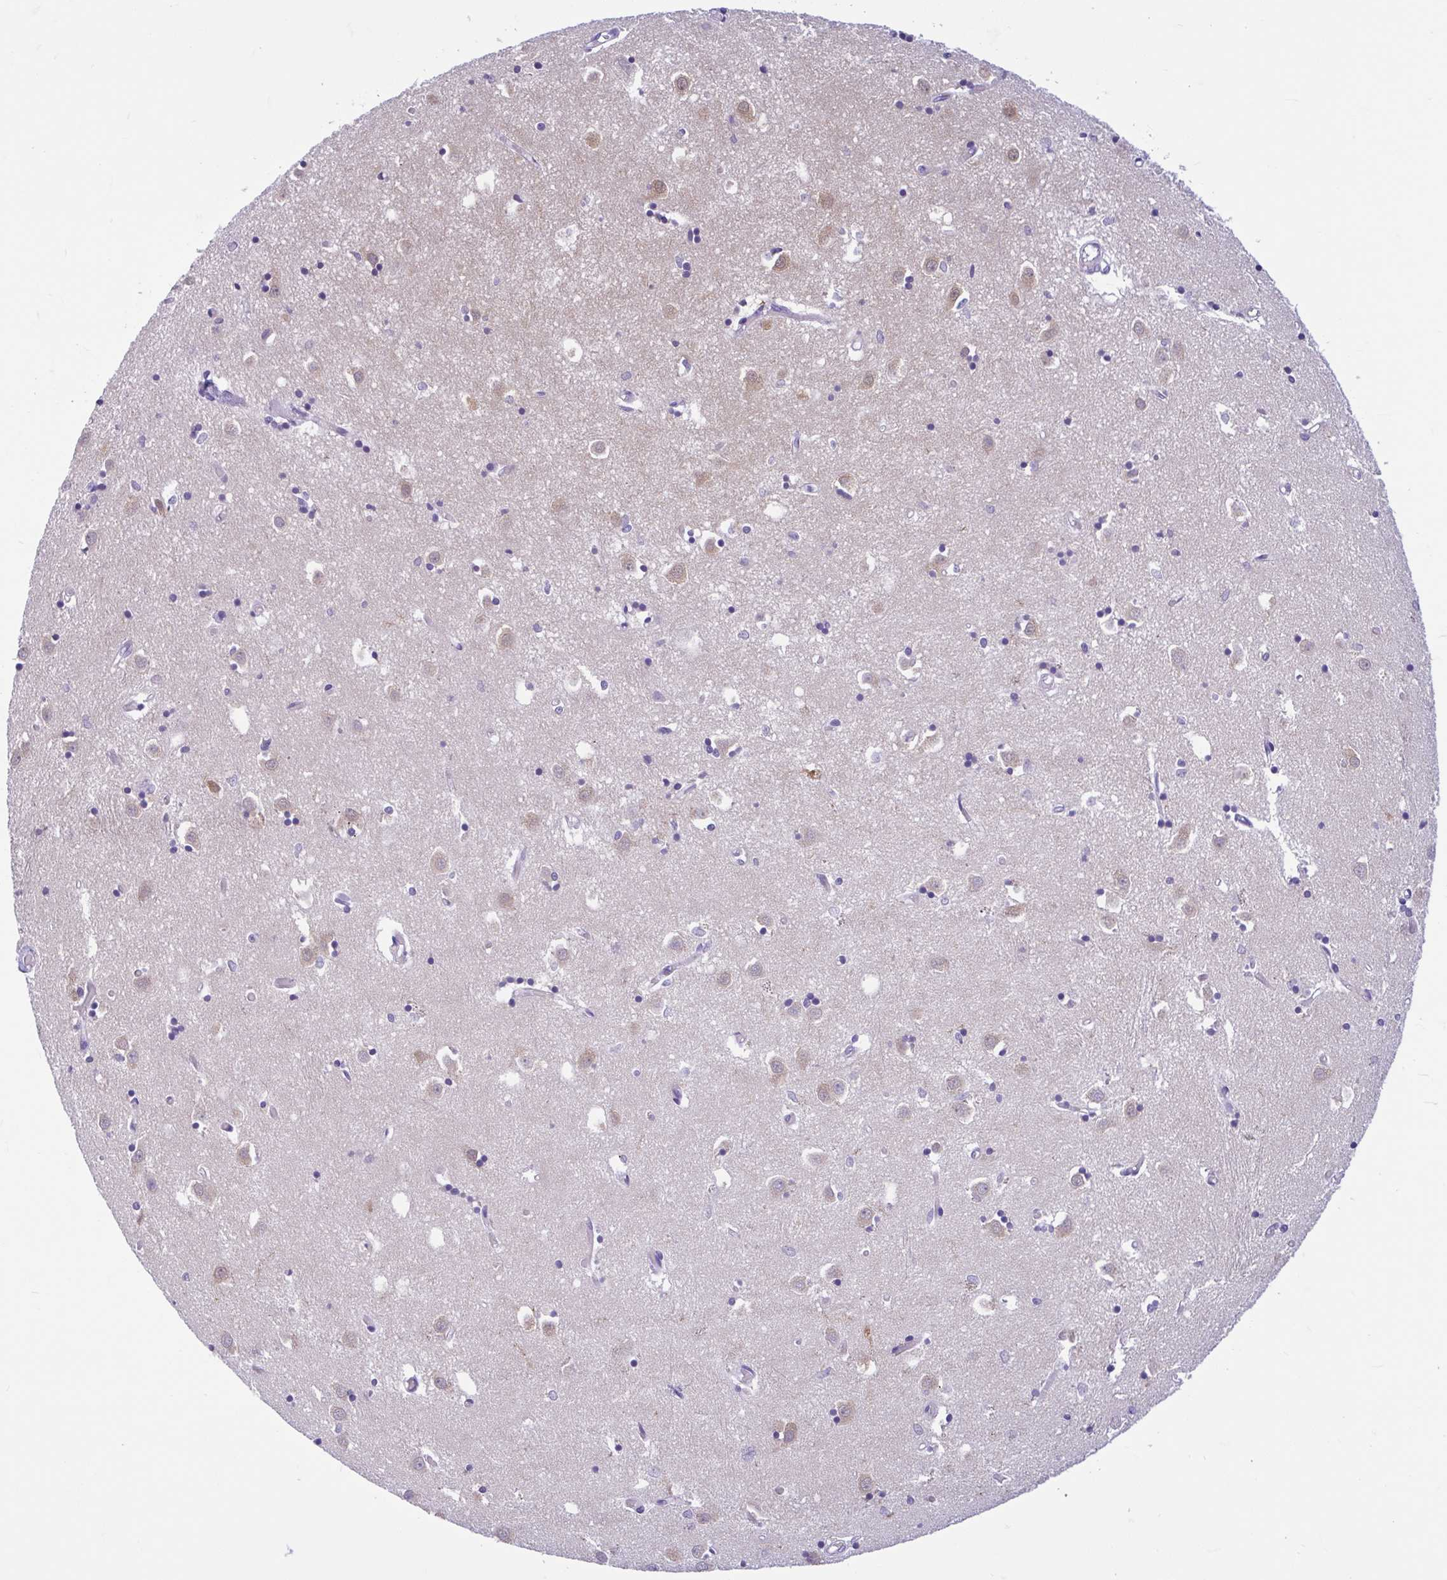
{"staining": {"intensity": "negative", "quantity": "none", "location": "none"}, "tissue": "caudate", "cell_type": "Glial cells", "image_type": "normal", "snomed": [{"axis": "morphology", "description": "Normal tissue, NOS"}, {"axis": "topography", "description": "Lateral ventricle wall"}], "caption": "The histopathology image displays no staining of glial cells in benign caudate. The staining was performed using DAB (3,3'-diaminobenzidine) to visualize the protein expression in brown, while the nuclei were stained in blue with hematoxylin (Magnification: 20x).", "gene": "ENSG00000274792", "patient": {"sex": "male", "age": 70}}